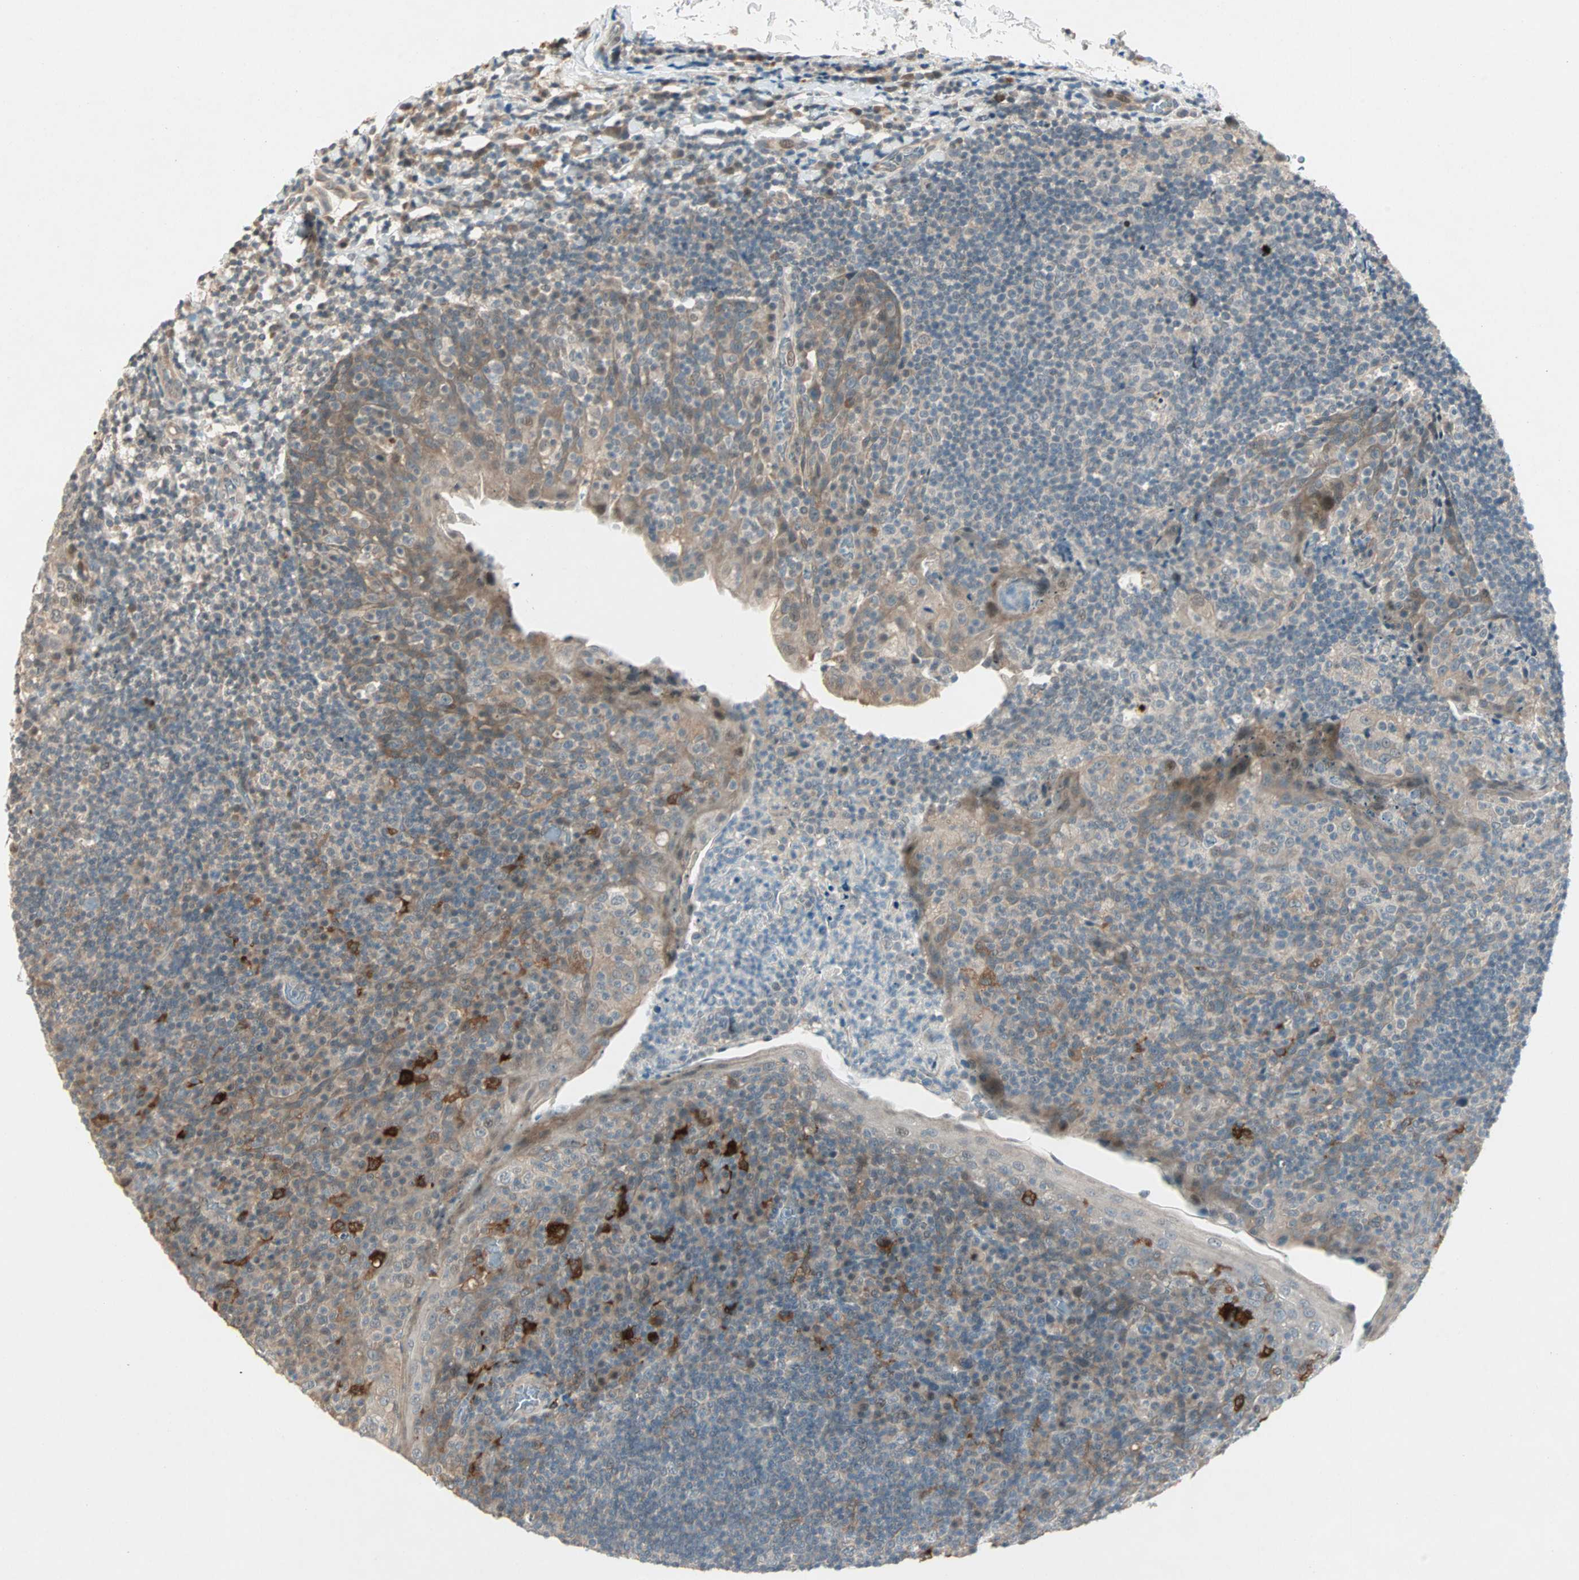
{"staining": {"intensity": "weak", "quantity": ">75%", "location": "cytoplasmic/membranous"}, "tissue": "tonsil", "cell_type": "Germinal center cells", "image_type": "normal", "snomed": [{"axis": "morphology", "description": "Normal tissue, NOS"}, {"axis": "topography", "description": "Tonsil"}], "caption": "The photomicrograph displays immunohistochemical staining of unremarkable tonsil. There is weak cytoplasmic/membranous expression is appreciated in about >75% of germinal center cells.", "gene": "RTL6", "patient": {"sex": "male", "age": 17}}